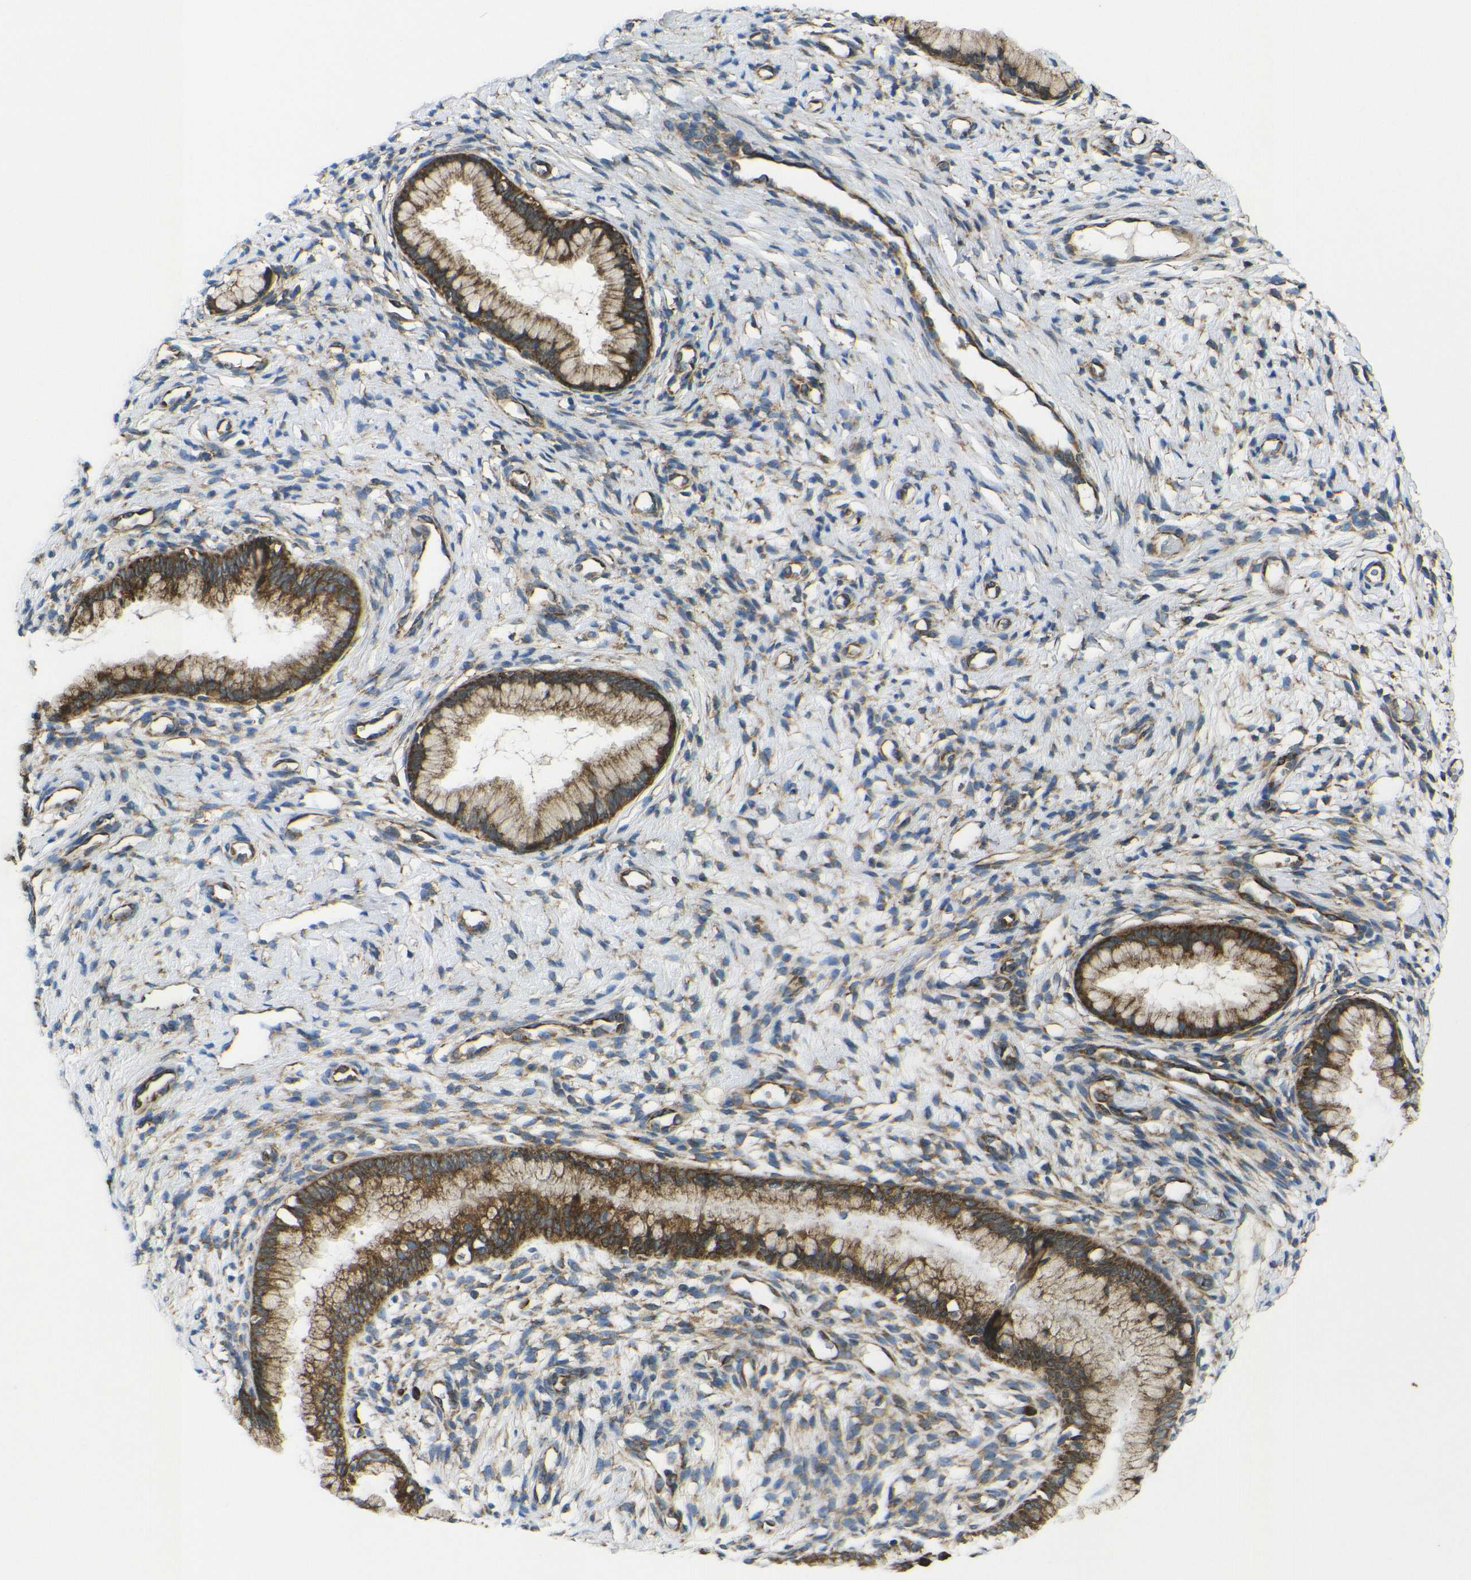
{"staining": {"intensity": "moderate", "quantity": ">75%", "location": "cytoplasmic/membranous"}, "tissue": "cervix", "cell_type": "Glandular cells", "image_type": "normal", "snomed": [{"axis": "morphology", "description": "Normal tissue, NOS"}, {"axis": "topography", "description": "Cervix"}], "caption": "The image displays staining of normal cervix, revealing moderate cytoplasmic/membranous protein staining (brown color) within glandular cells. (Brightfield microscopy of DAB IHC at high magnification).", "gene": "RPSA", "patient": {"sex": "female", "age": 65}}